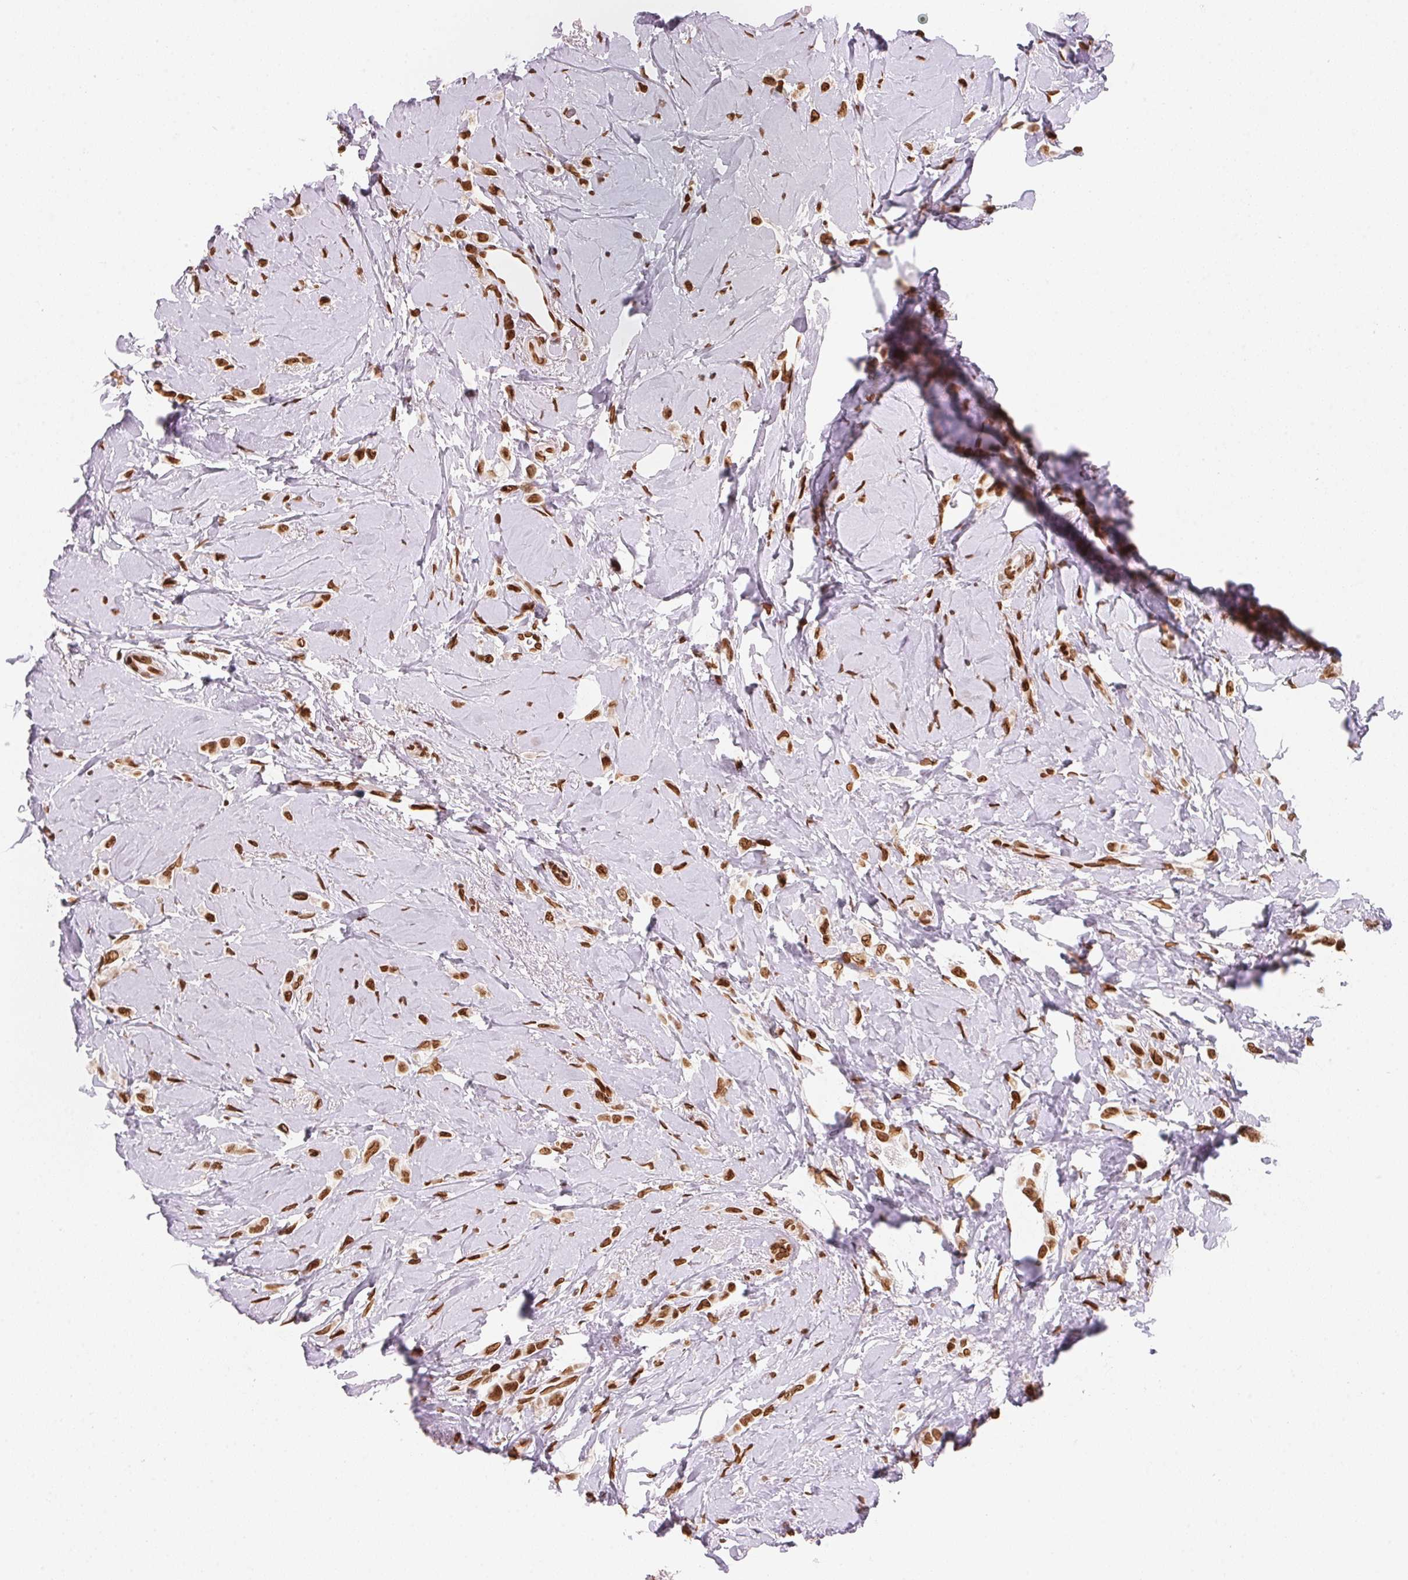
{"staining": {"intensity": "strong", "quantity": ">75%", "location": "nuclear"}, "tissue": "breast cancer", "cell_type": "Tumor cells", "image_type": "cancer", "snomed": [{"axis": "morphology", "description": "Lobular carcinoma"}, {"axis": "topography", "description": "Breast"}], "caption": "An immunohistochemistry (IHC) histopathology image of neoplastic tissue is shown. Protein staining in brown highlights strong nuclear positivity in lobular carcinoma (breast) within tumor cells.", "gene": "SAP30BP", "patient": {"sex": "female", "age": 66}}